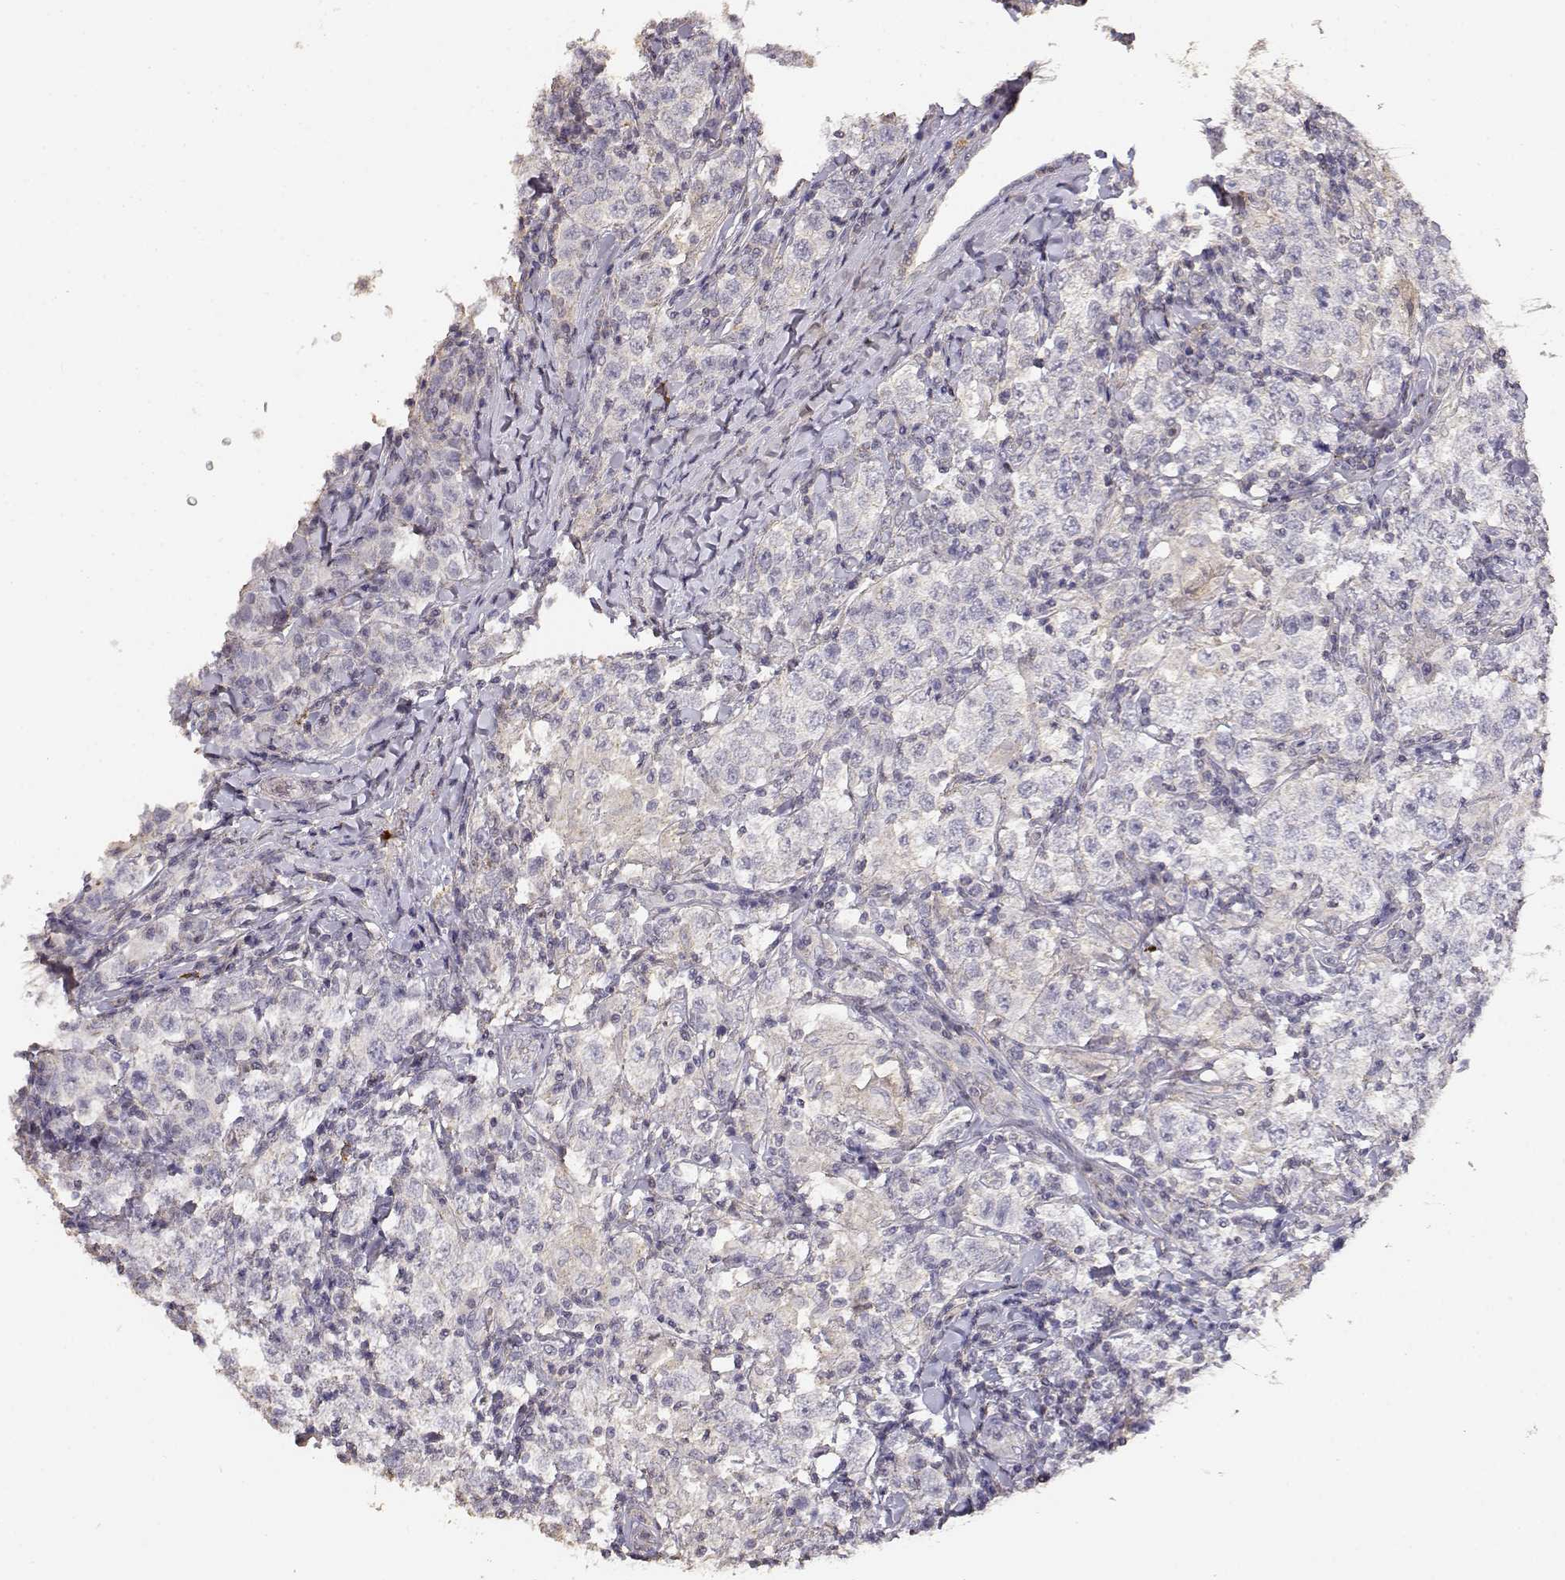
{"staining": {"intensity": "negative", "quantity": "none", "location": "none"}, "tissue": "testis cancer", "cell_type": "Tumor cells", "image_type": "cancer", "snomed": [{"axis": "morphology", "description": "Seminoma, NOS"}, {"axis": "morphology", "description": "Carcinoma, Embryonal, NOS"}, {"axis": "topography", "description": "Testis"}], "caption": "Histopathology image shows no protein positivity in tumor cells of testis cancer tissue.", "gene": "TNFRSF10C", "patient": {"sex": "male", "age": 41}}